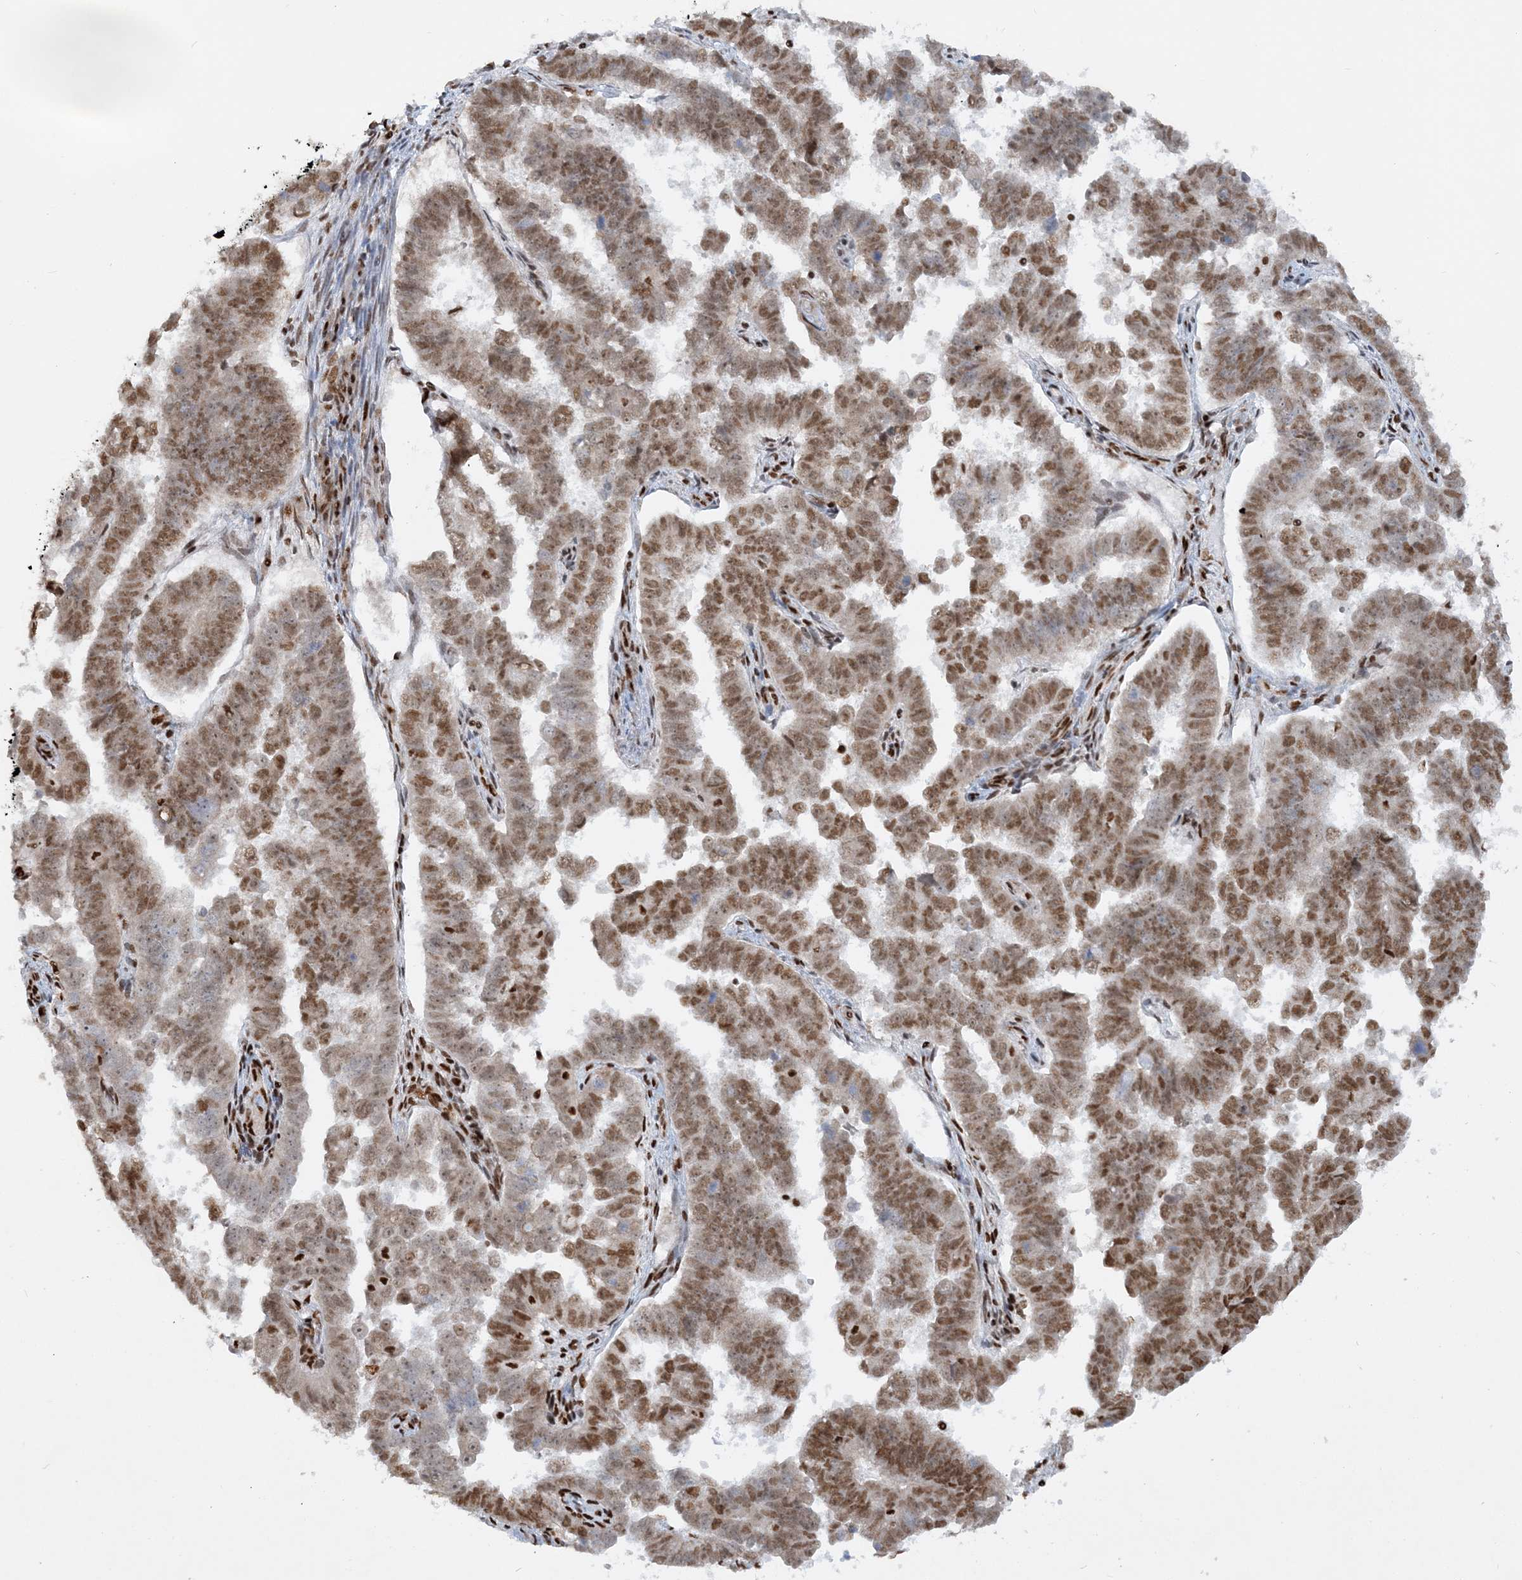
{"staining": {"intensity": "moderate", "quantity": ">75%", "location": "nuclear"}, "tissue": "endometrial cancer", "cell_type": "Tumor cells", "image_type": "cancer", "snomed": [{"axis": "morphology", "description": "Adenocarcinoma, NOS"}, {"axis": "topography", "description": "Endometrium"}], "caption": "Tumor cells reveal medium levels of moderate nuclear staining in about >75% of cells in adenocarcinoma (endometrial).", "gene": "DELE1", "patient": {"sex": "female", "age": 75}}